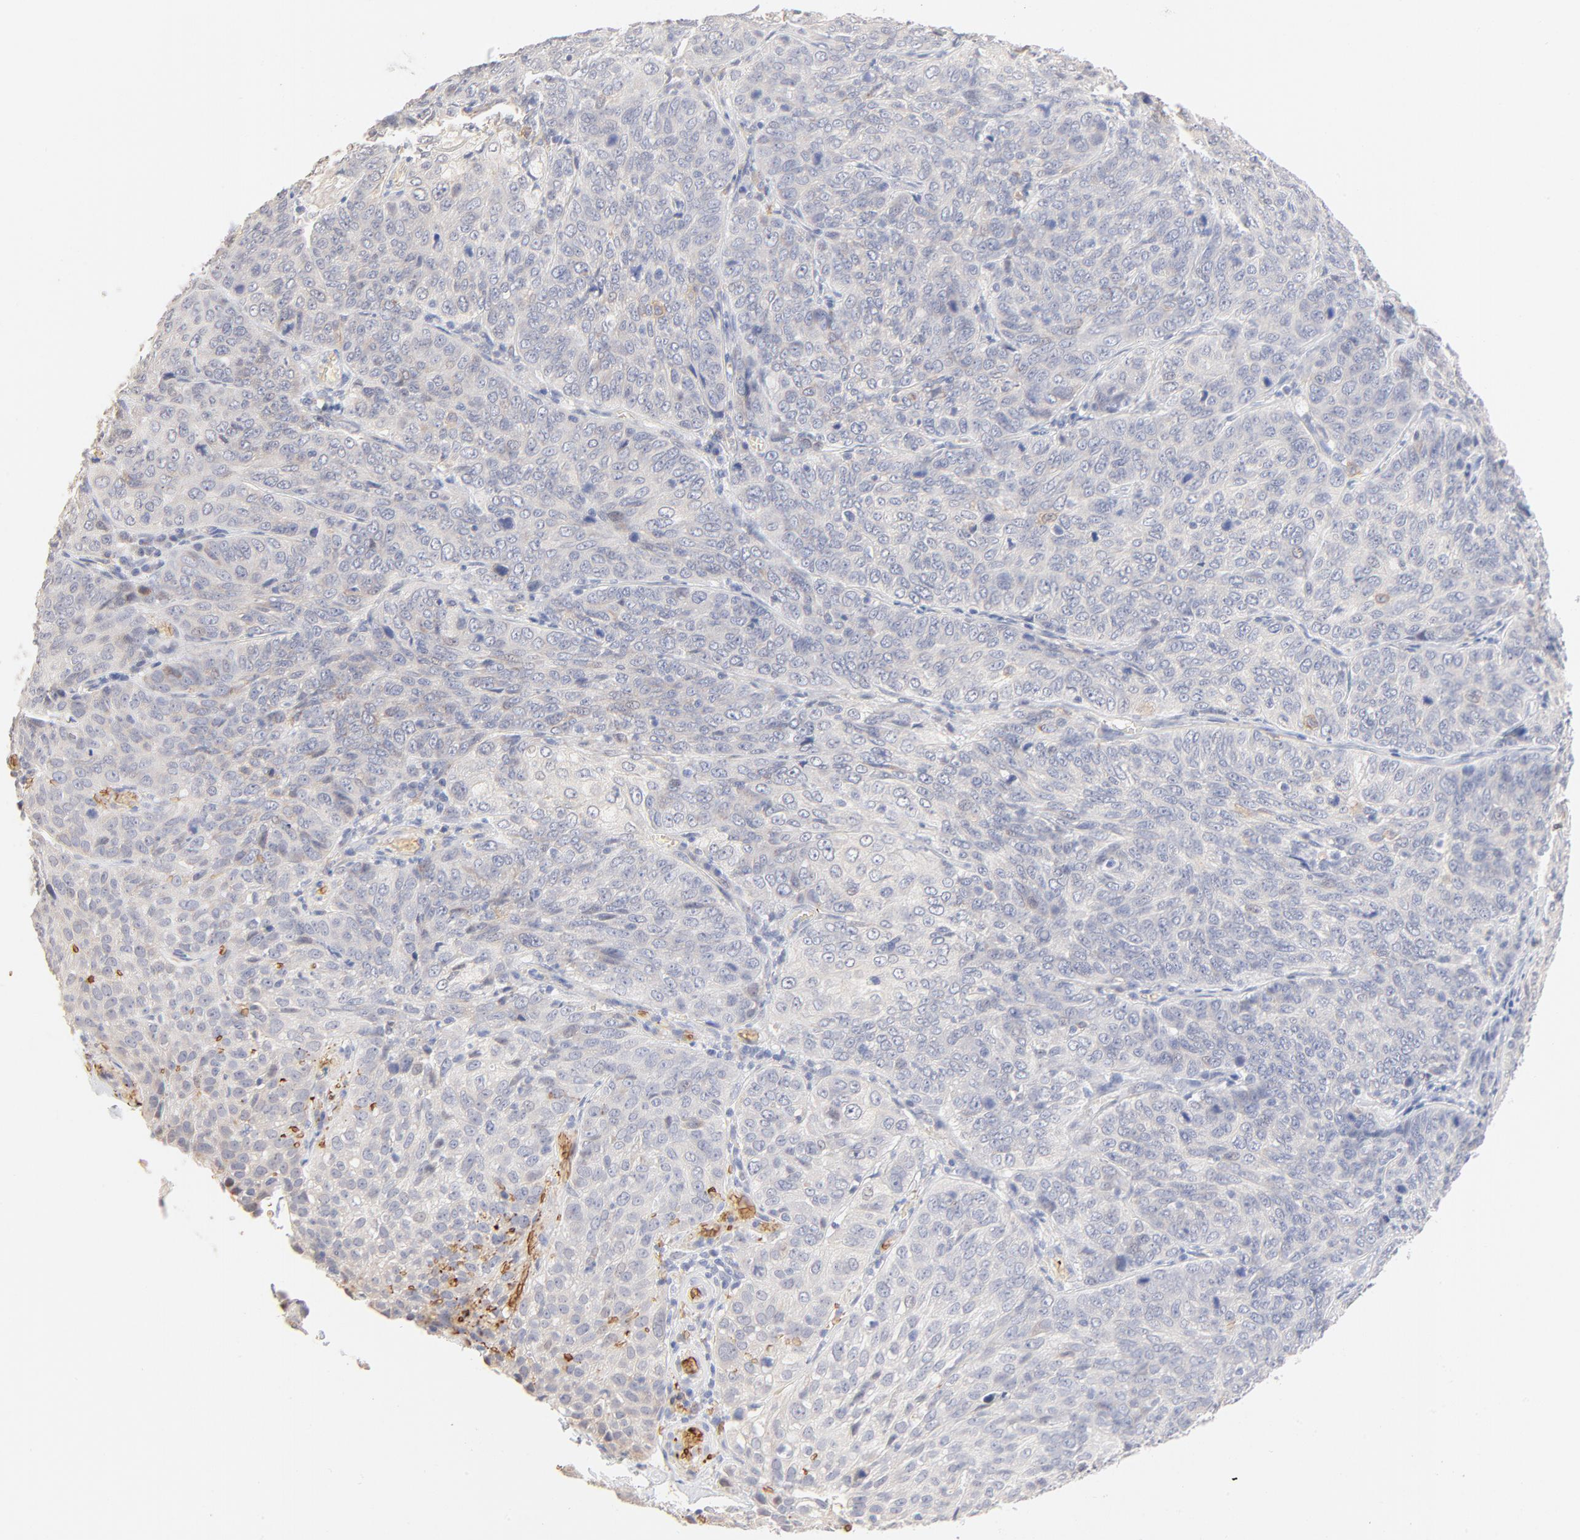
{"staining": {"intensity": "negative", "quantity": "none", "location": "none"}, "tissue": "cervical cancer", "cell_type": "Tumor cells", "image_type": "cancer", "snomed": [{"axis": "morphology", "description": "Squamous cell carcinoma, NOS"}, {"axis": "topography", "description": "Cervix"}], "caption": "Immunohistochemical staining of human squamous cell carcinoma (cervical) shows no significant positivity in tumor cells. Nuclei are stained in blue.", "gene": "SPTB", "patient": {"sex": "female", "age": 38}}